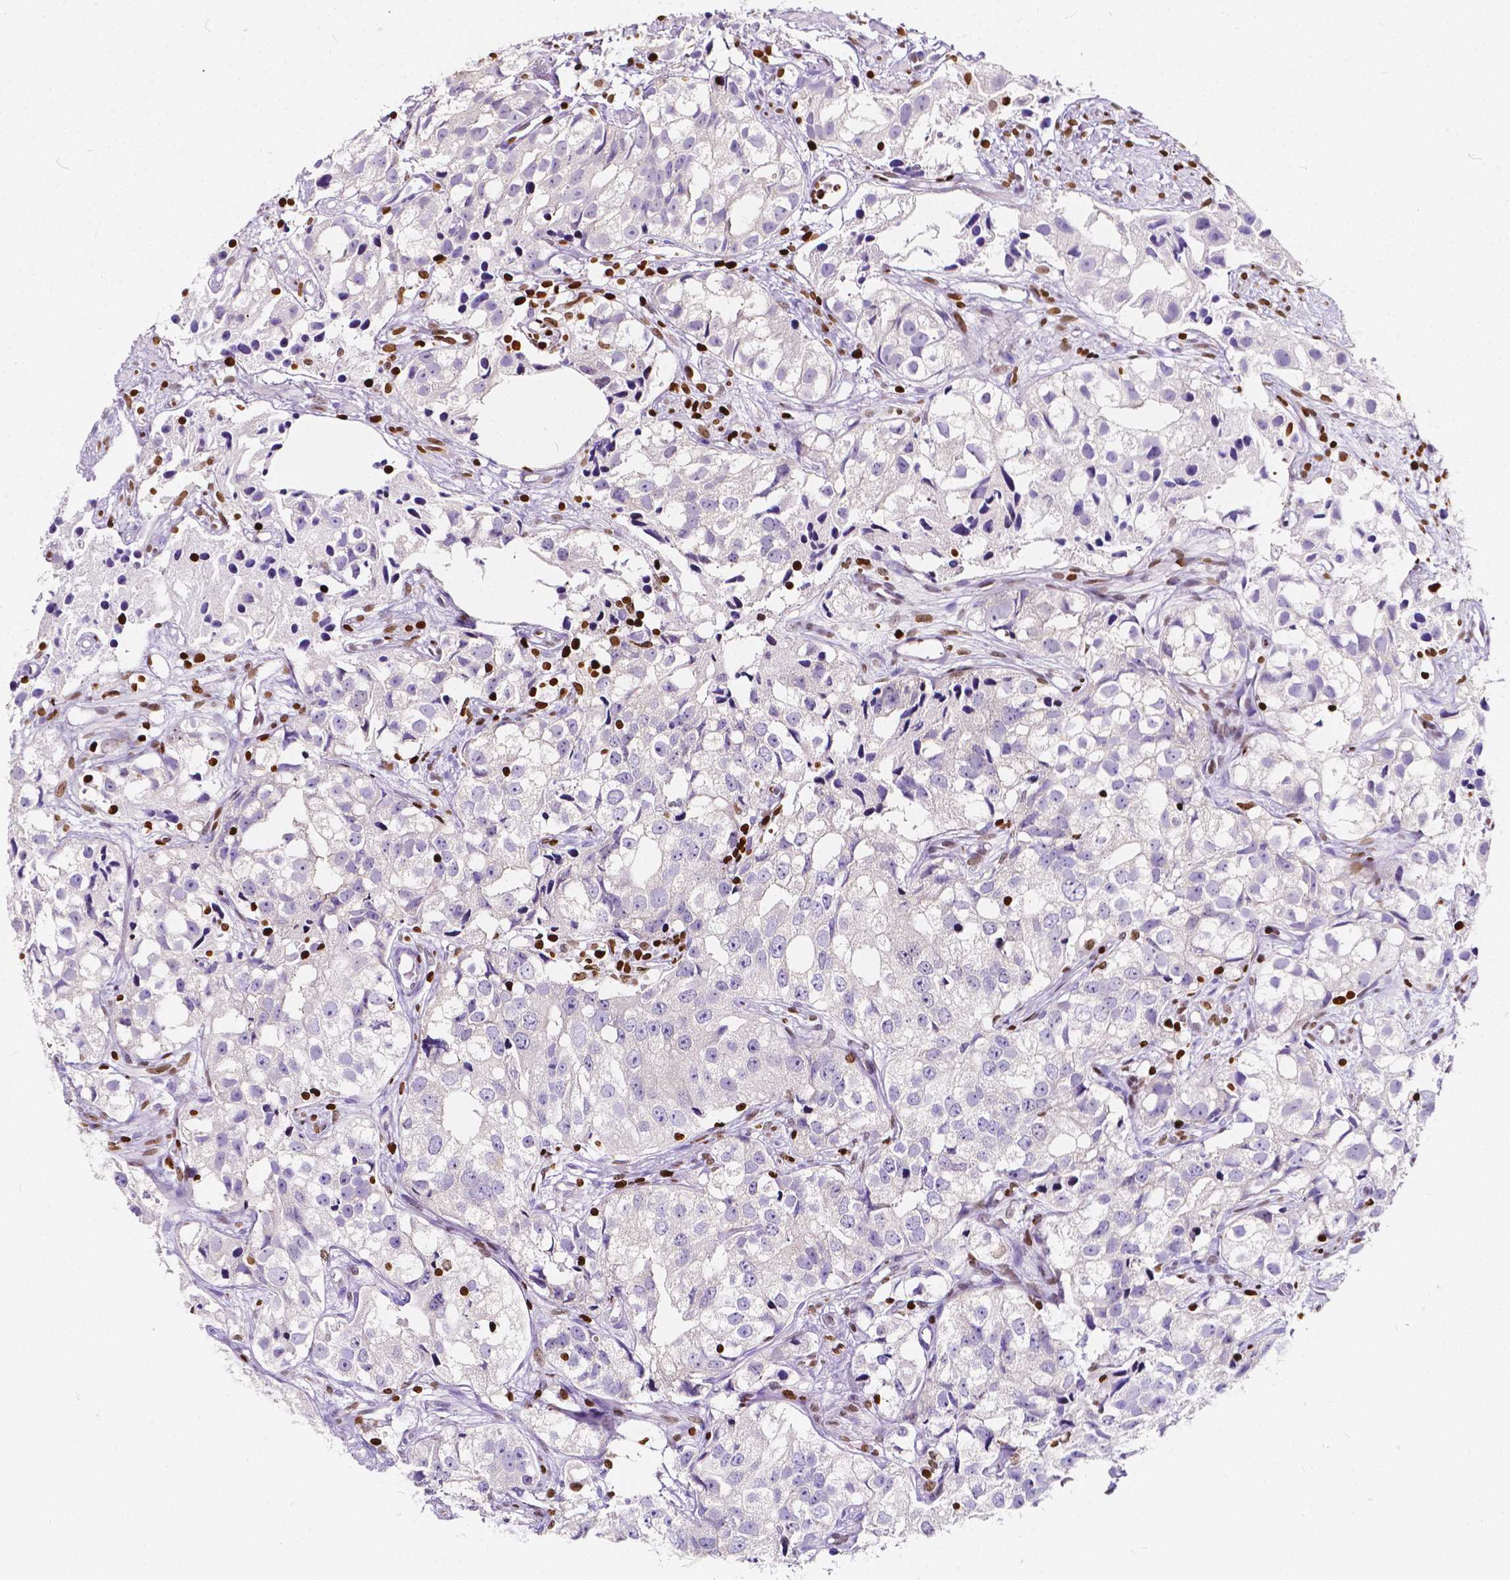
{"staining": {"intensity": "negative", "quantity": "none", "location": "none"}, "tissue": "prostate cancer", "cell_type": "Tumor cells", "image_type": "cancer", "snomed": [{"axis": "morphology", "description": "Adenocarcinoma, High grade"}, {"axis": "topography", "description": "Prostate"}], "caption": "Immunohistochemical staining of prostate cancer exhibits no significant staining in tumor cells.", "gene": "CBY3", "patient": {"sex": "male", "age": 68}}